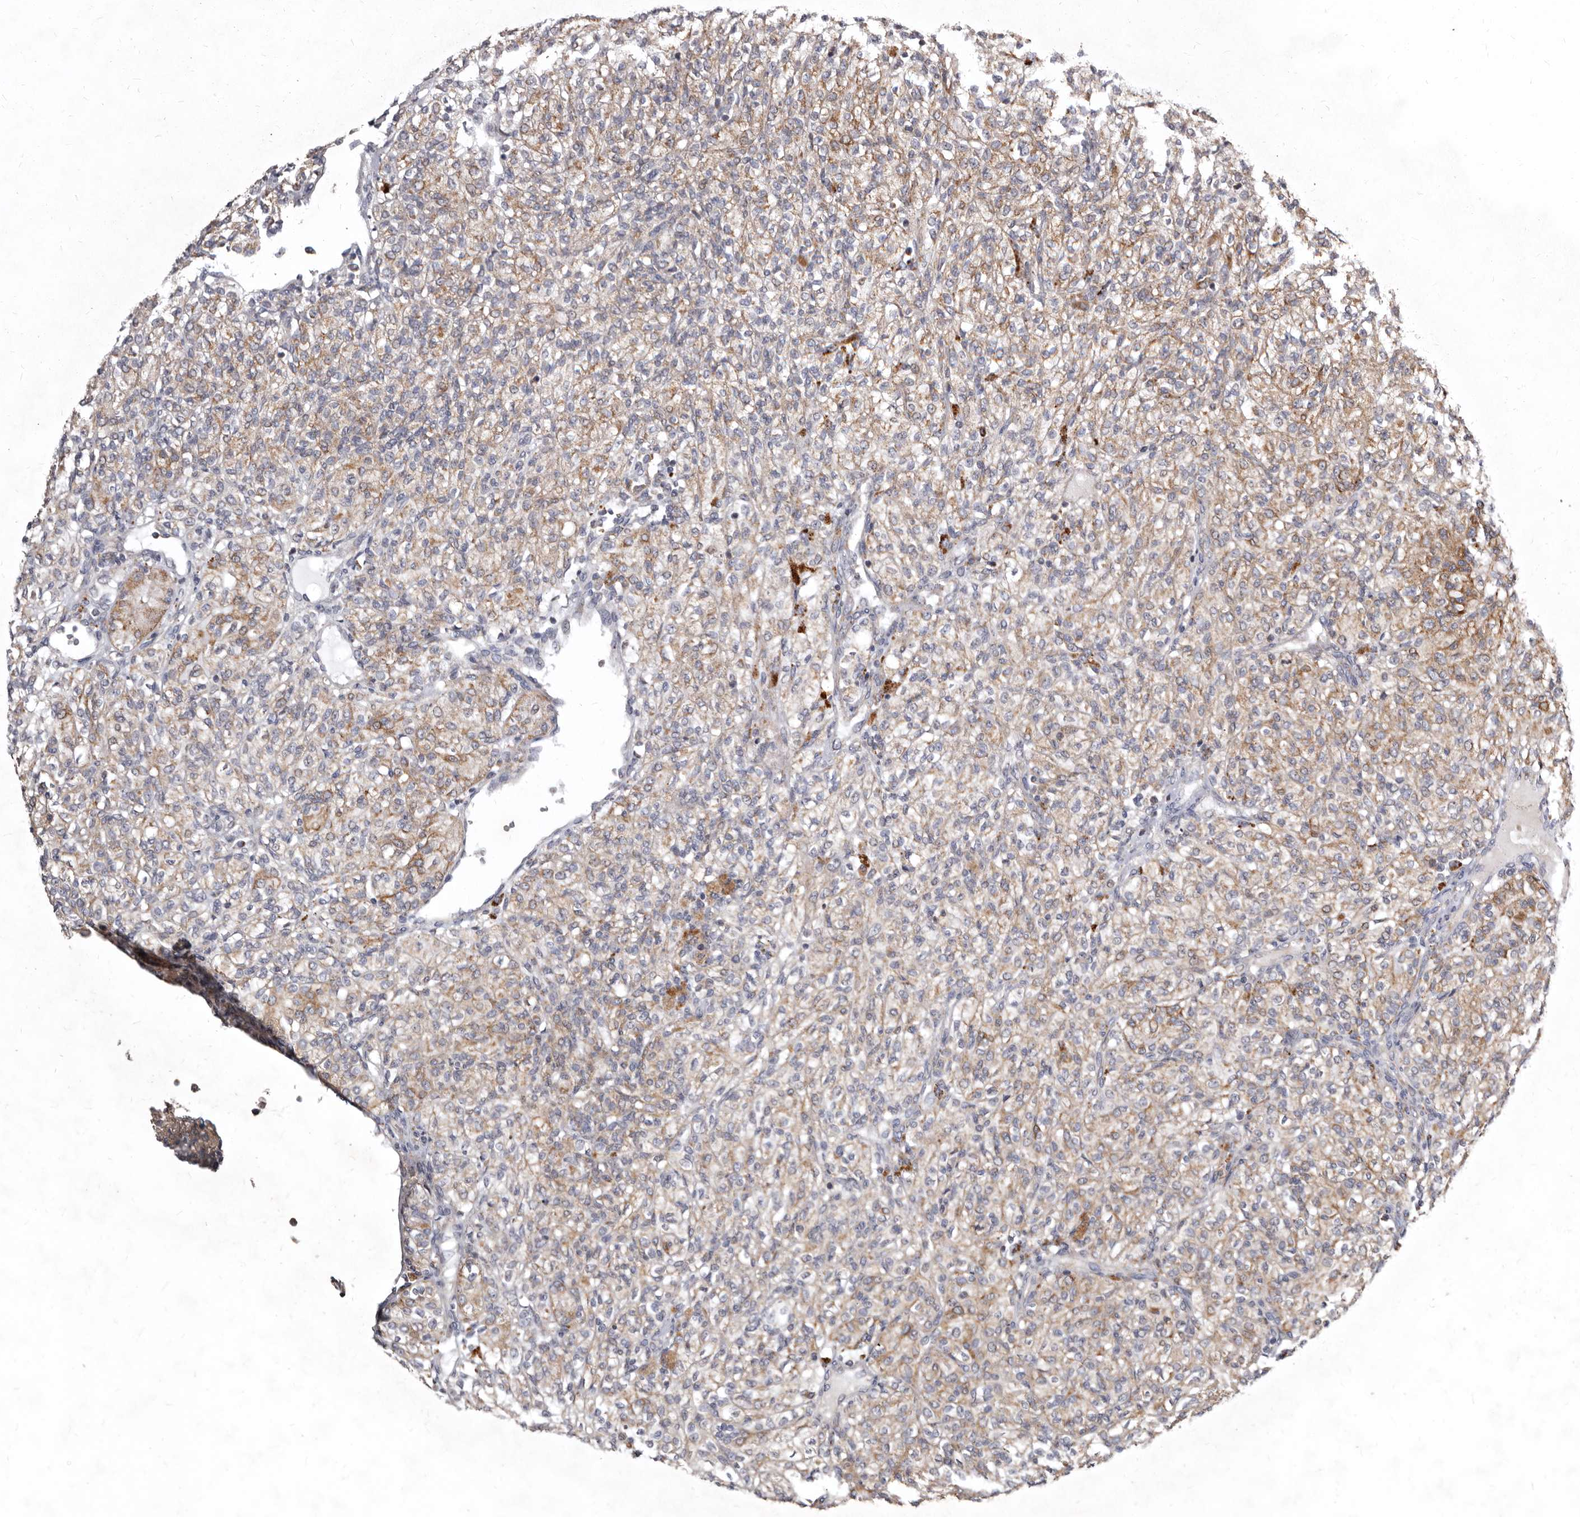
{"staining": {"intensity": "weak", "quantity": ">75%", "location": "cytoplasmic/membranous"}, "tissue": "renal cancer", "cell_type": "Tumor cells", "image_type": "cancer", "snomed": [{"axis": "morphology", "description": "Adenocarcinoma, NOS"}, {"axis": "topography", "description": "Kidney"}], "caption": "The histopathology image exhibits staining of adenocarcinoma (renal), revealing weak cytoplasmic/membranous protein positivity (brown color) within tumor cells.", "gene": "SMC4", "patient": {"sex": "male", "age": 77}}